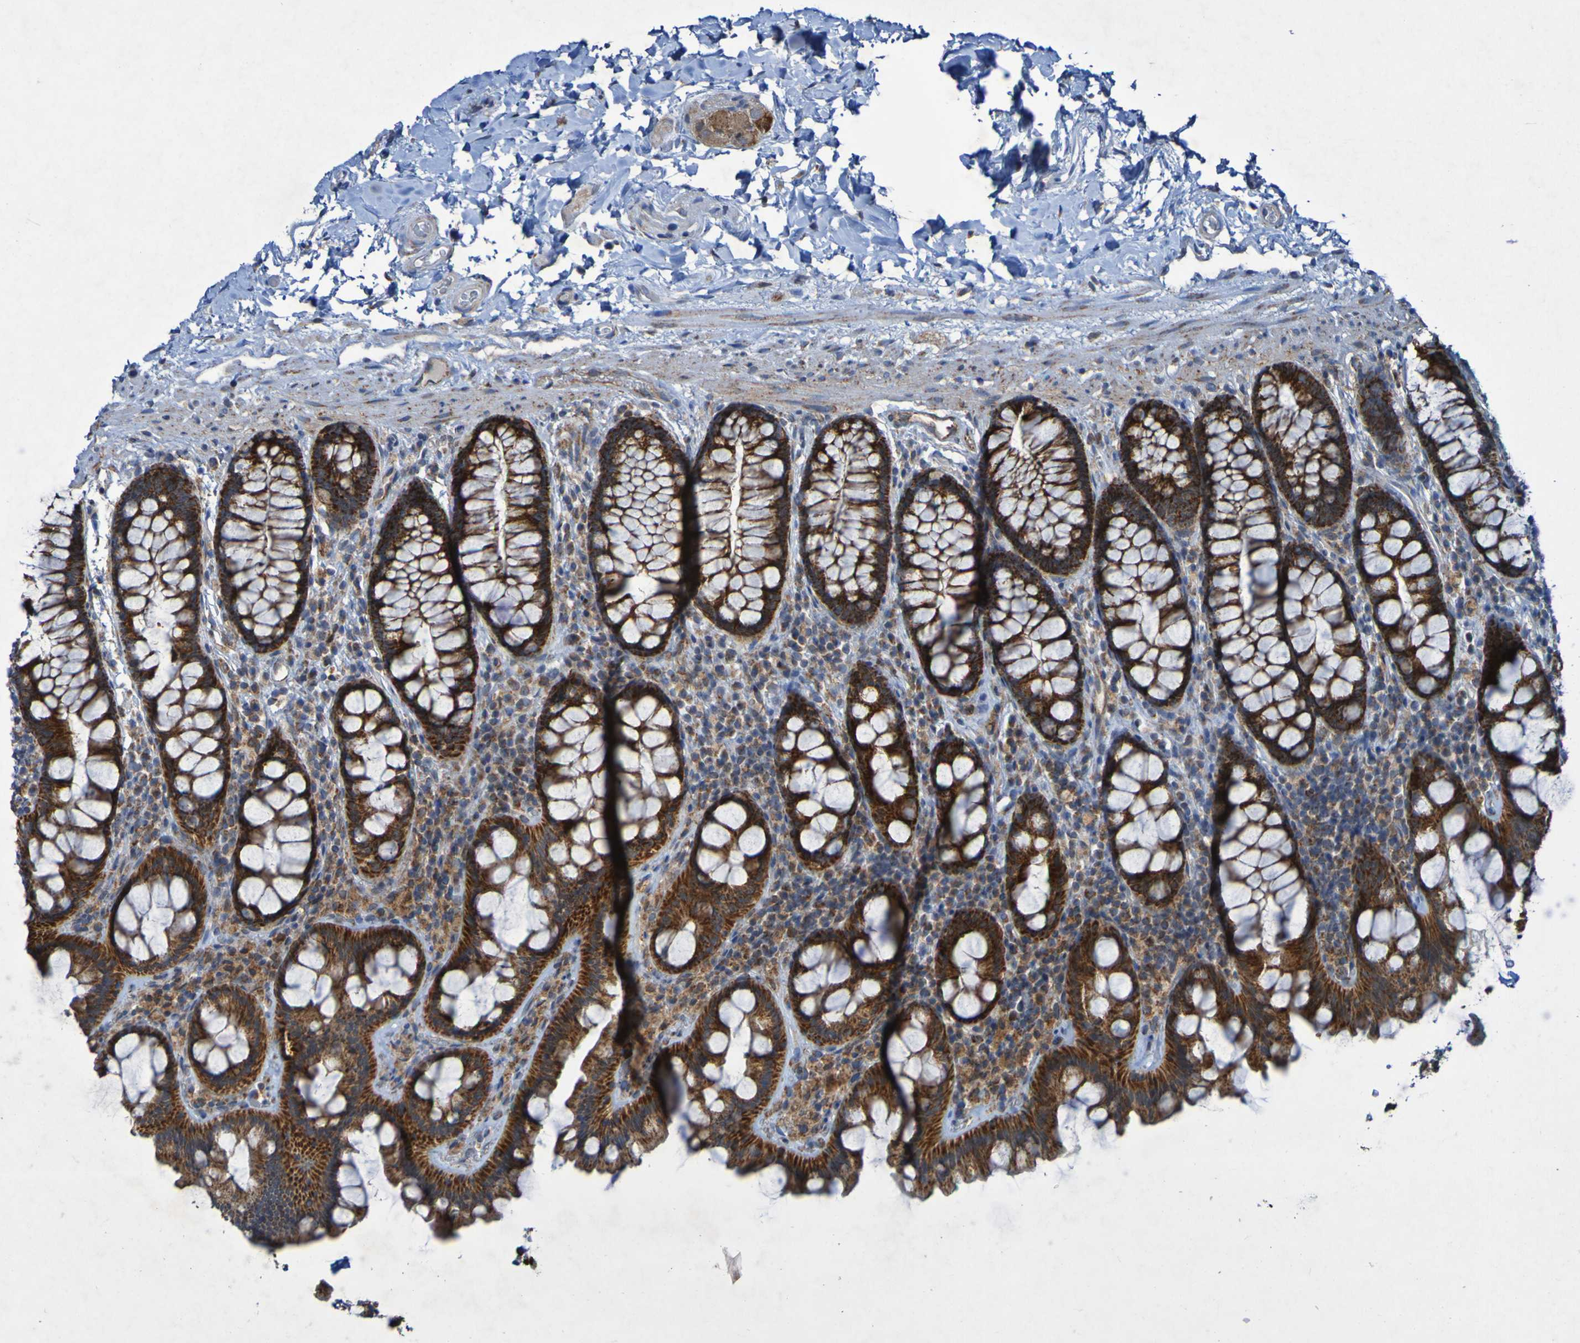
{"staining": {"intensity": "weak", "quantity": ">75%", "location": "cytoplasmic/membranous"}, "tissue": "colon", "cell_type": "Endothelial cells", "image_type": "normal", "snomed": [{"axis": "morphology", "description": "Normal tissue, NOS"}, {"axis": "topography", "description": "Colon"}], "caption": "Immunohistochemical staining of unremarkable colon reveals weak cytoplasmic/membranous protein staining in approximately >75% of endothelial cells. (DAB (3,3'-diaminobenzidine) IHC, brown staining for protein, blue staining for nuclei).", "gene": "CCDC51", "patient": {"sex": "female", "age": 80}}